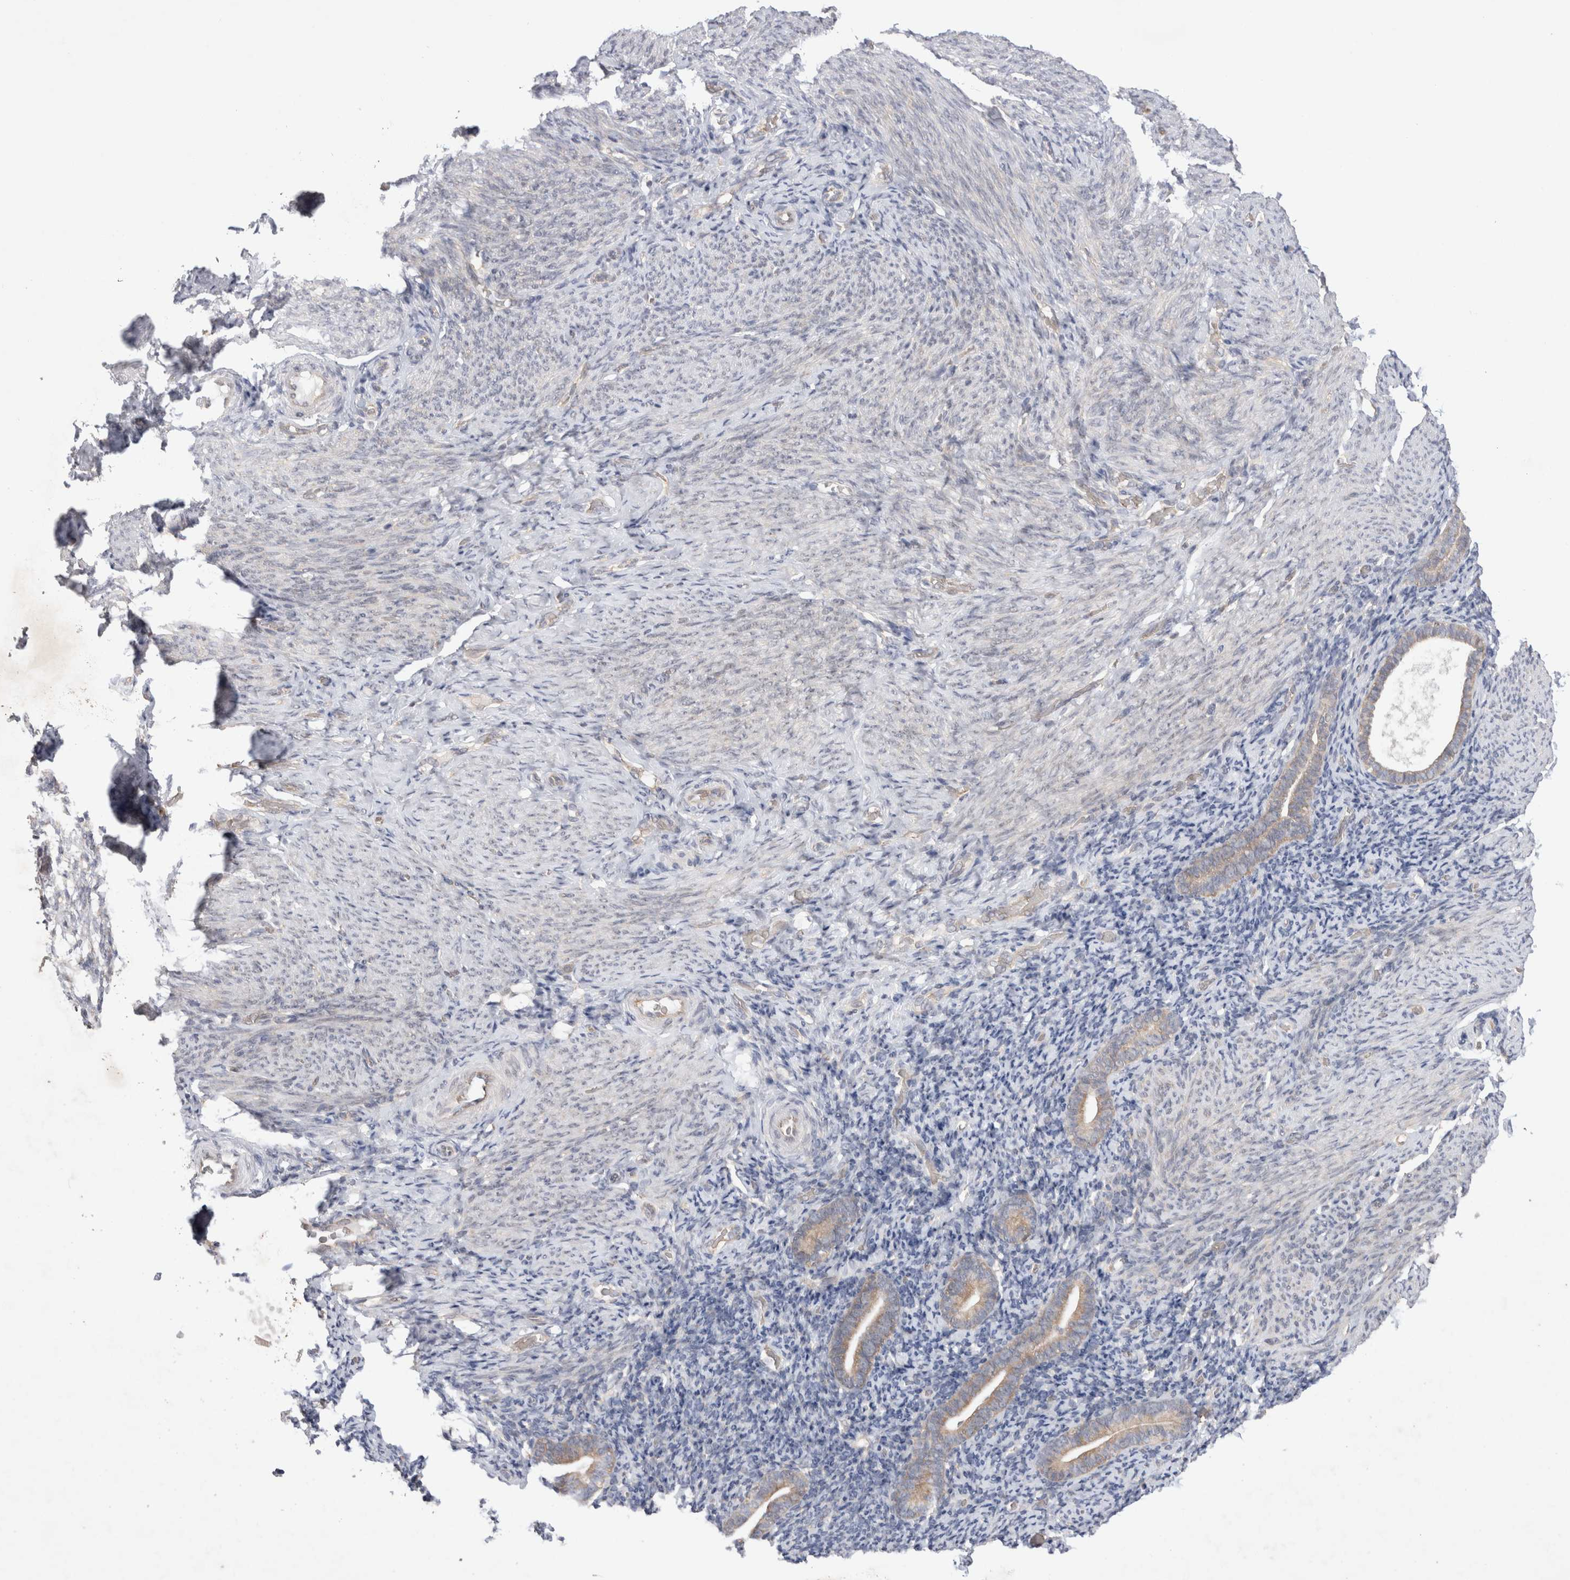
{"staining": {"intensity": "moderate", "quantity": "<25%", "location": "cytoplasmic/membranous"}, "tissue": "endometrium", "cell_type": "Cells in endometrial stroma", "image_type": "normal", "snomed": [{"axis": "morphology", "description": "Normal tissue, NOS"}, {"axis": "topography", "description": "Endometrium"}], "caption": "A low amount of moderate cytoplasmic/membranous expression is seen in about <25% of cells in endometrial stroma in unremarkable endometrium.", "gene": "EIF3E", "patient": {"sex": "female", "age": 51}}